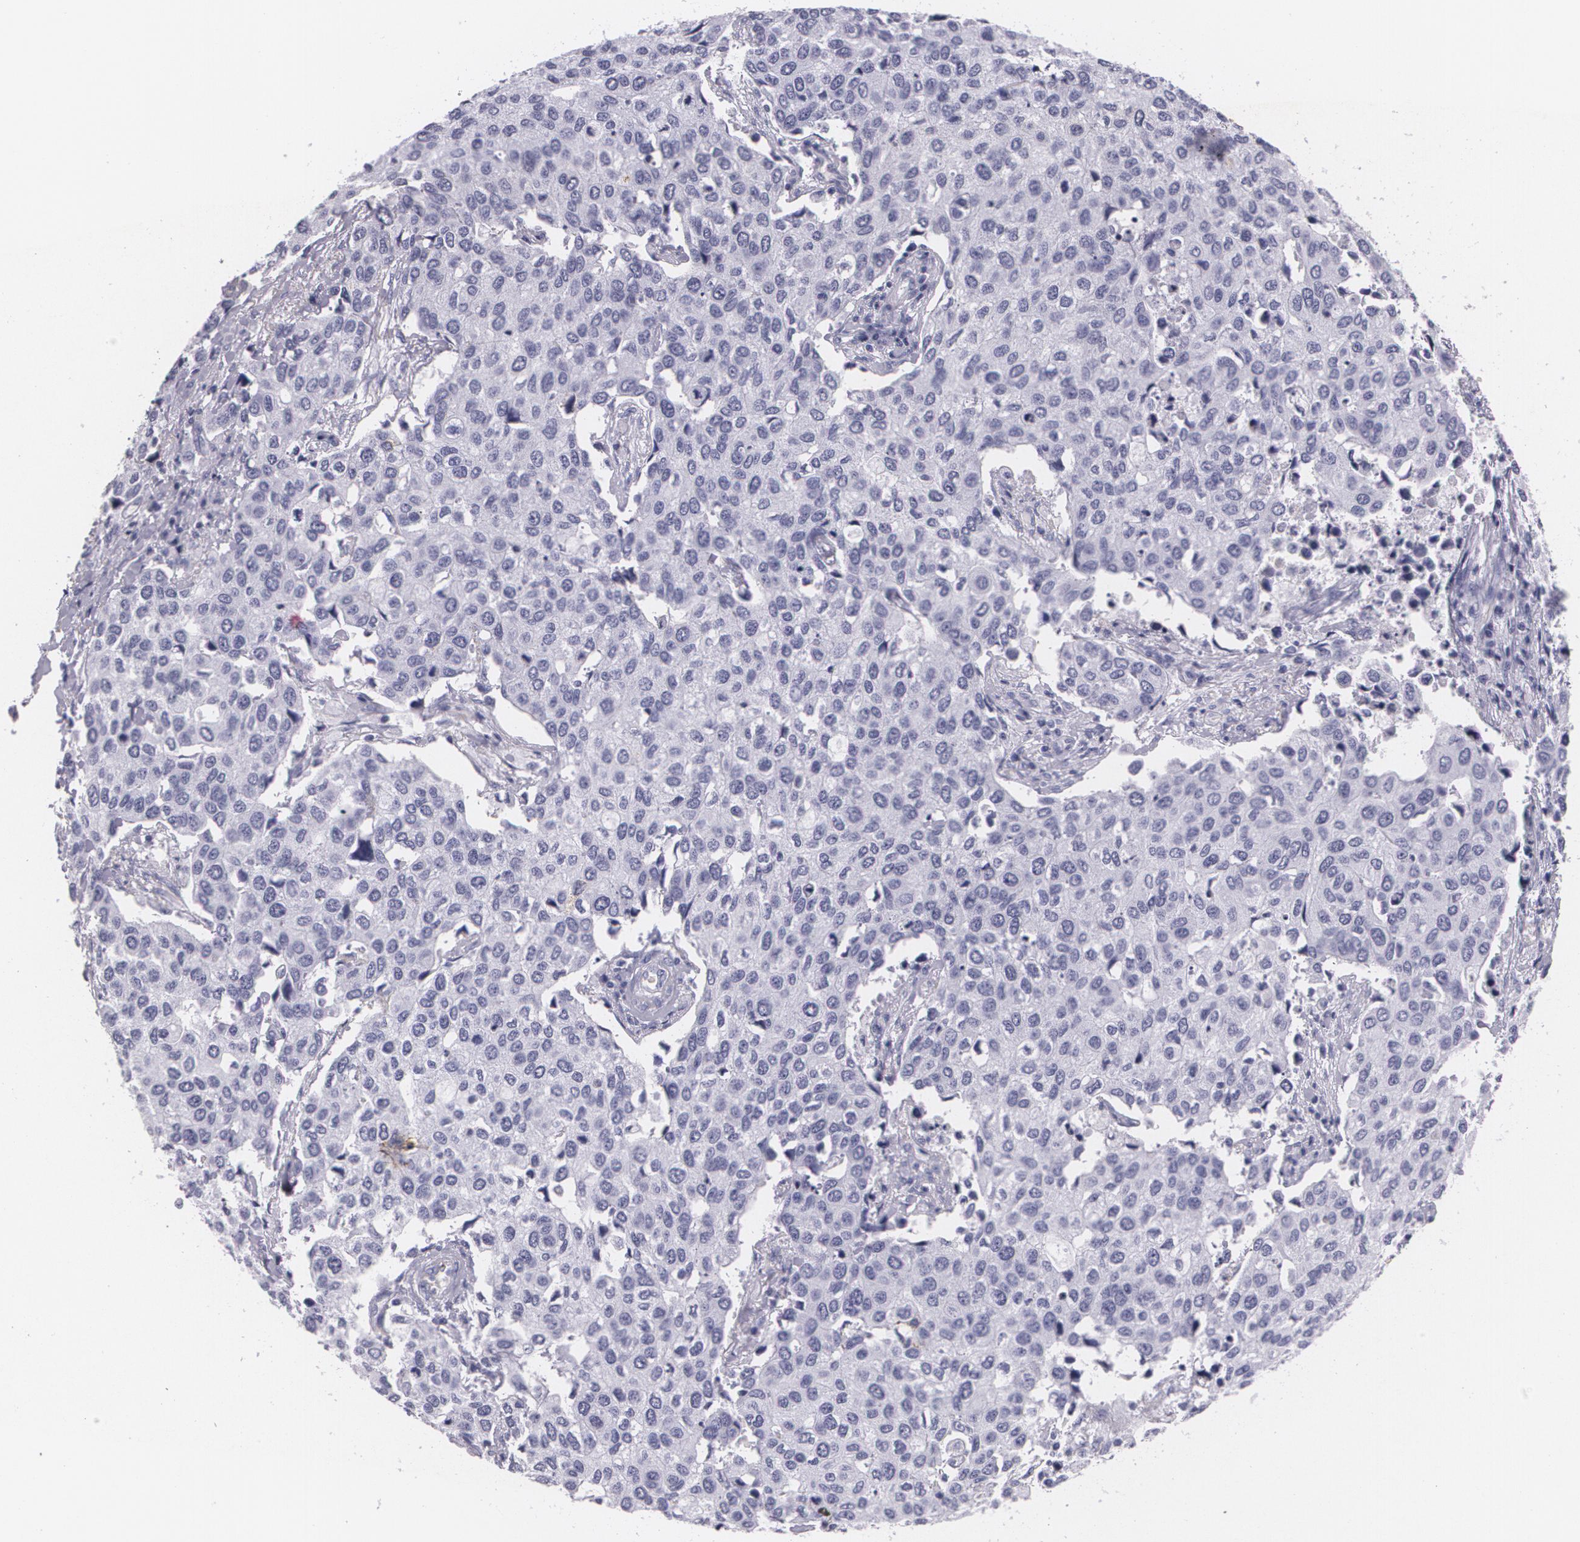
{"staining": {"intensity": "negative", "quantity": "none", "location": "none"}, "tissue": "cervical cancer", "cell_type": "Tumor cells", "image_type": "cancer", "snomed": [{"axis": "morphology", "description": "Squamous cell carcinoma, NOS"}, {"axis": "topography", "description": "Cervix"}], "caption": "A histopathology image of human cervical cancer is negative for staining in tumor cells. (DAB immunohistochemistry visualized using brightfield microscopy, high magnification).", "gene": "DLG4", "patient": {"sex": "female", "age": 54}}